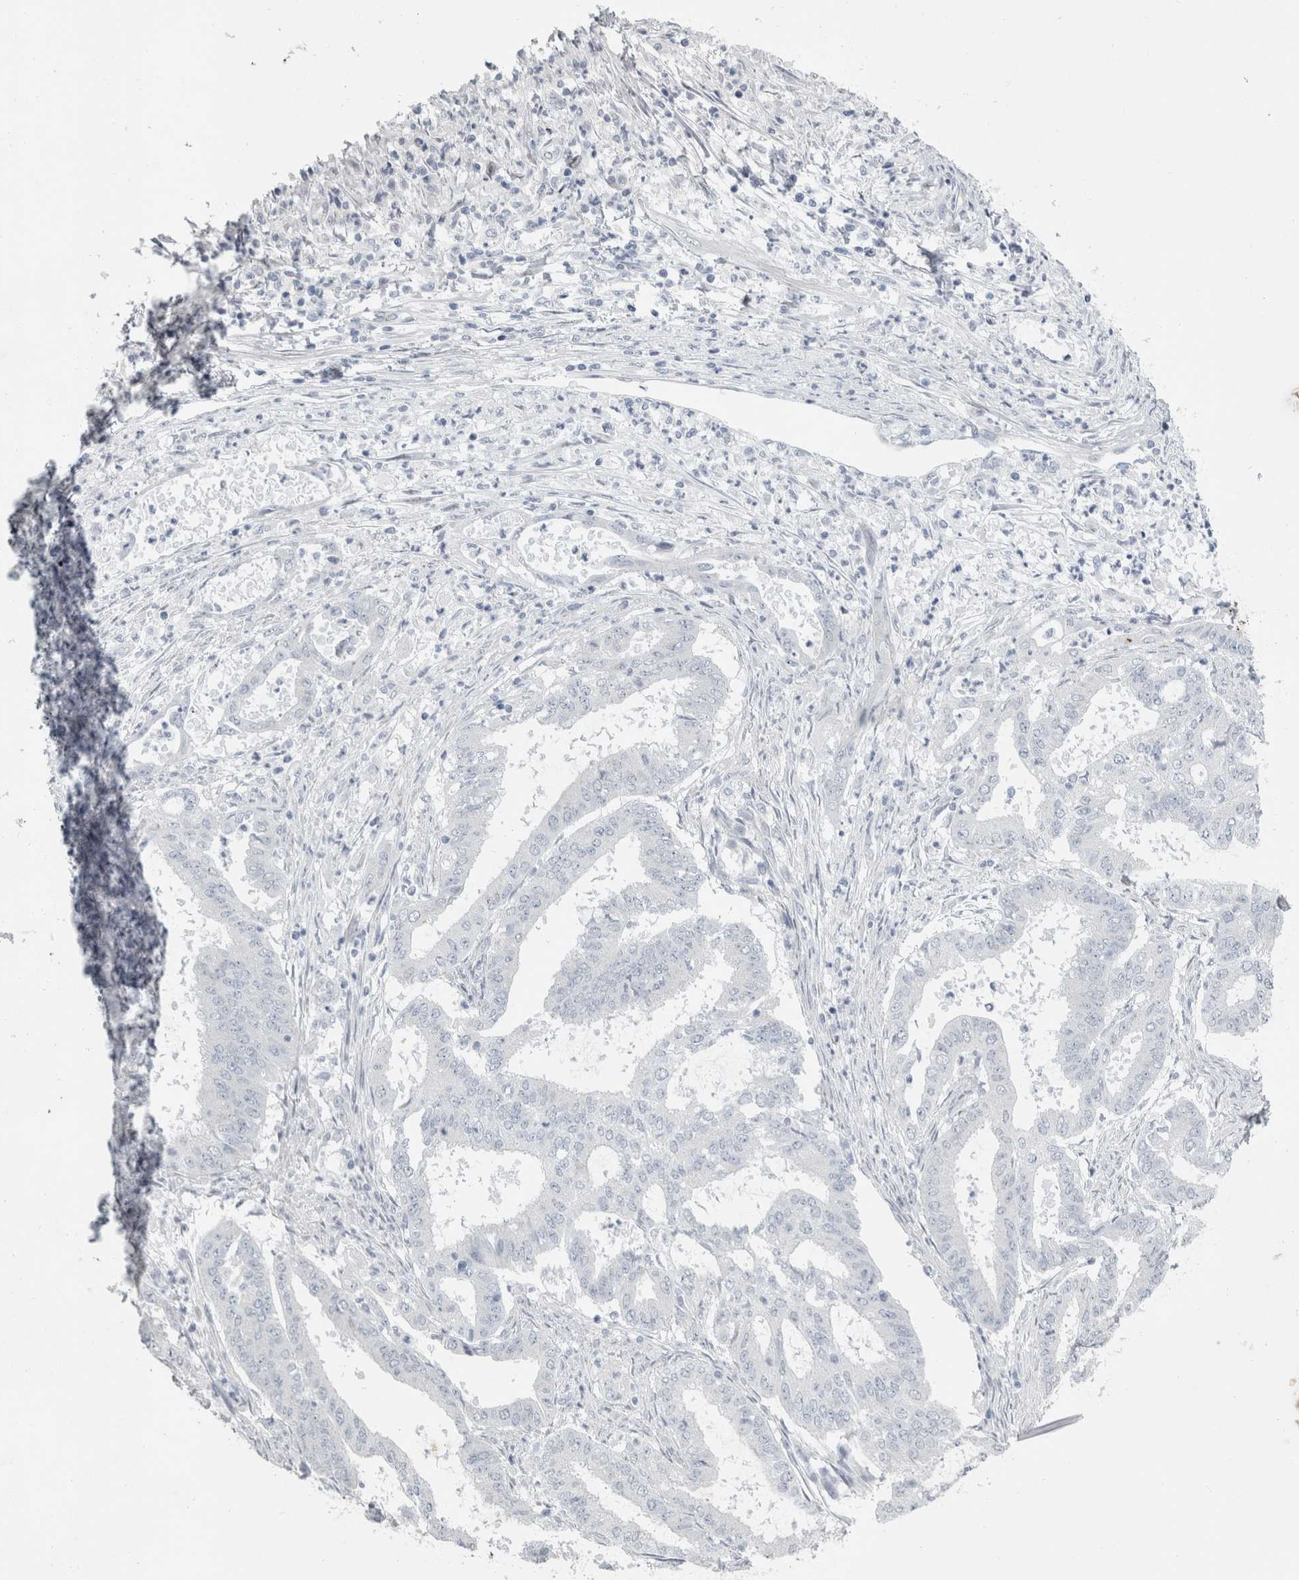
{"staining": {"intensity": "negative", "quantity": "none", "location": "none"}, "tissue": "endometrial cancer", "cell_type": "Tumor cells", "image_type": "cancer", "snomed": [{"axis": "morphology", "description": "Adenocarcinoma, NOS"}, {"axis": "topography", "description": "Endometrium"}], "caption": "Immunohistochemistry micrograph of endometrial cancer (adenocarcinoma) stained for a protein (brown), which displays no positivity in tumor cells. The staining is performed using DAB (3,3'-diaminobenzidine) brown chromogen with nuclei counter-stained in using hematoxylin.", "gene": "FXYD7", "patient": {"sex": "female", "age": 51}}